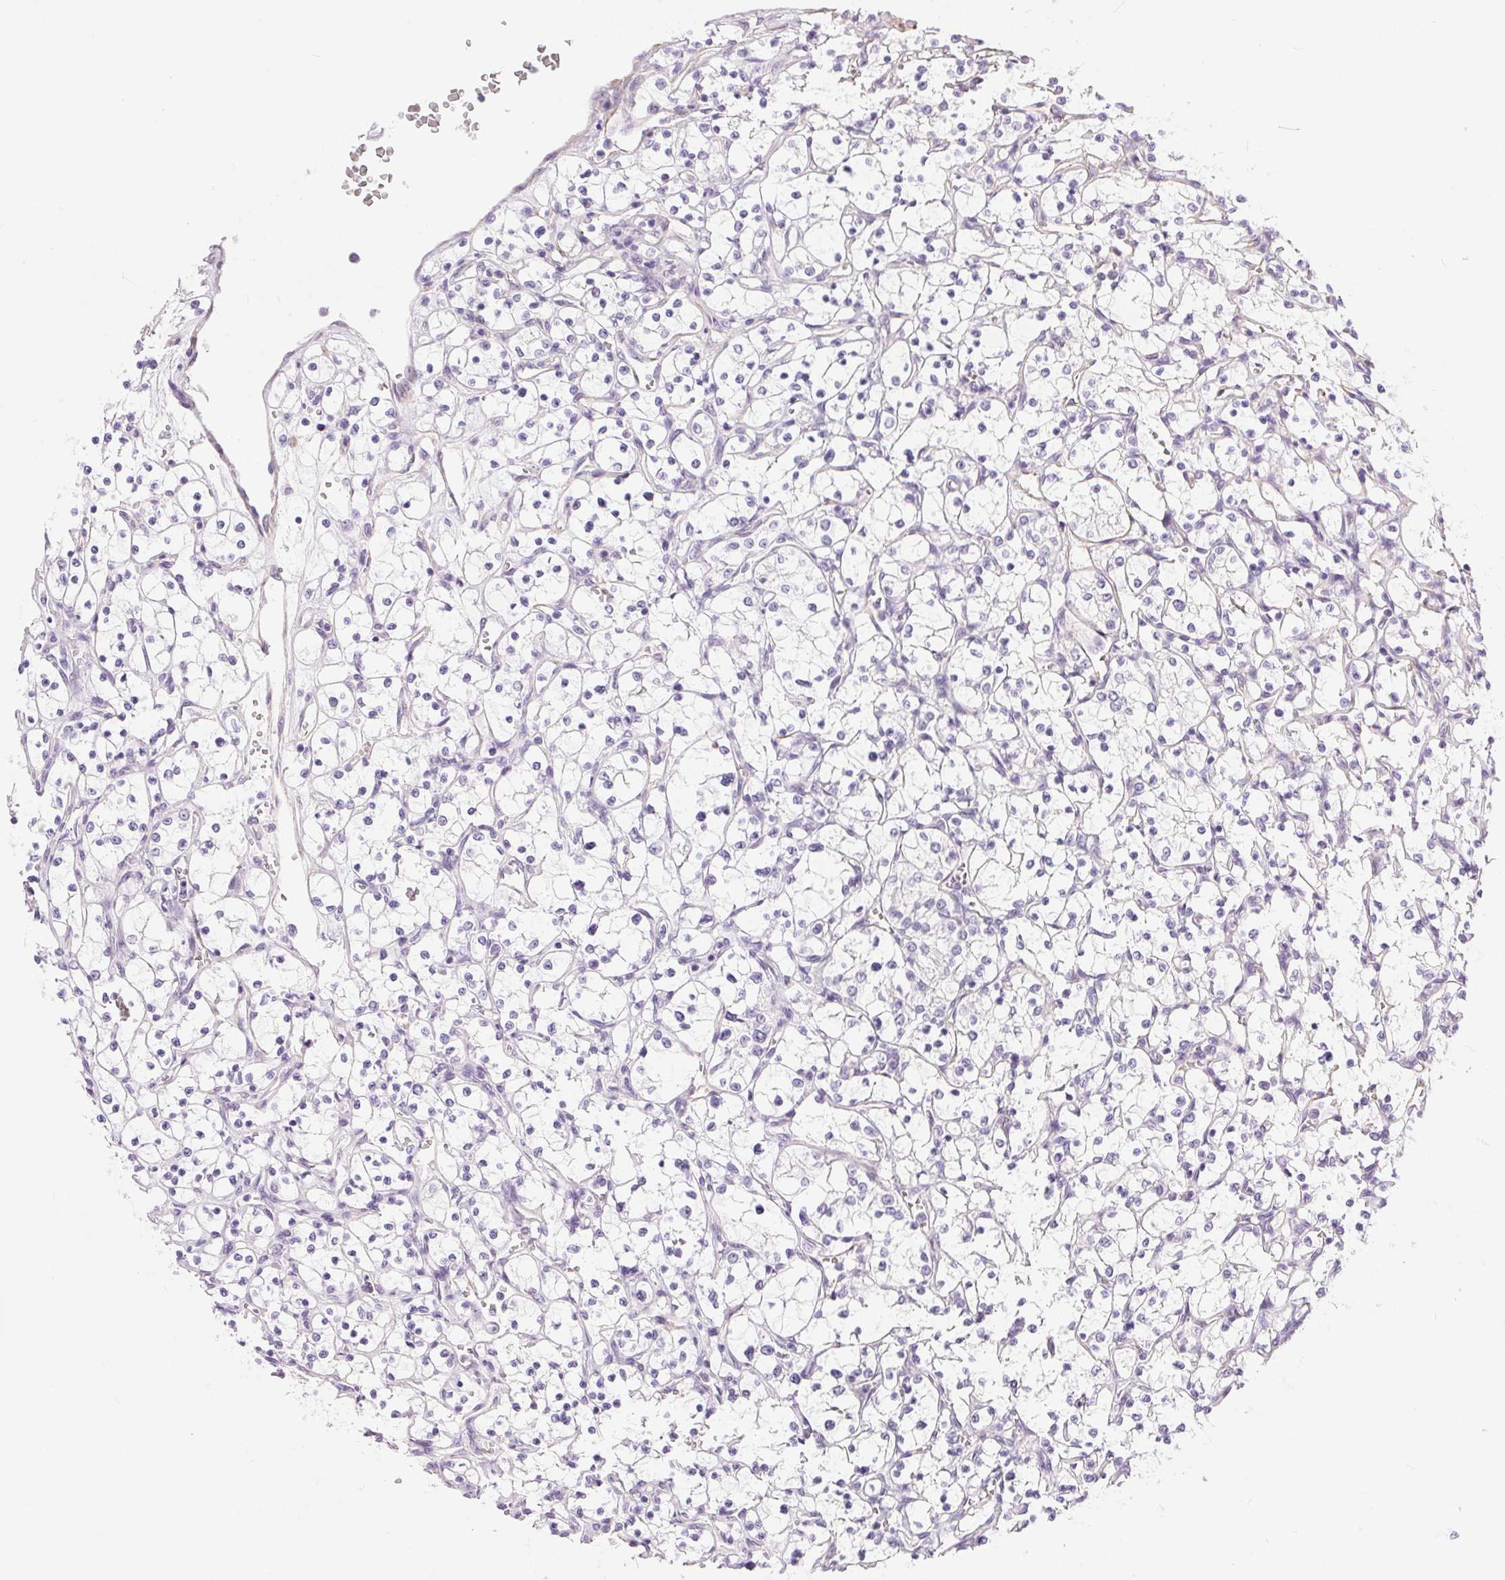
{"staining": {"intensity": "negative", "quantity": "none", "location": "none"}, "tissue": "renal cancer", "cell_type": "Tumor cells", "image_type": "cancer", "snomed": [{"axis": "morphology", "description": "Adenocarcinoma, NOS"}, {"axis": "topography", "description": "Kidney"}], "caption": "IHC of human renal cancer shows no positivity in tumor cells.", "gene": "GFAP", "patient": {"sex": "female", "age": 69}}